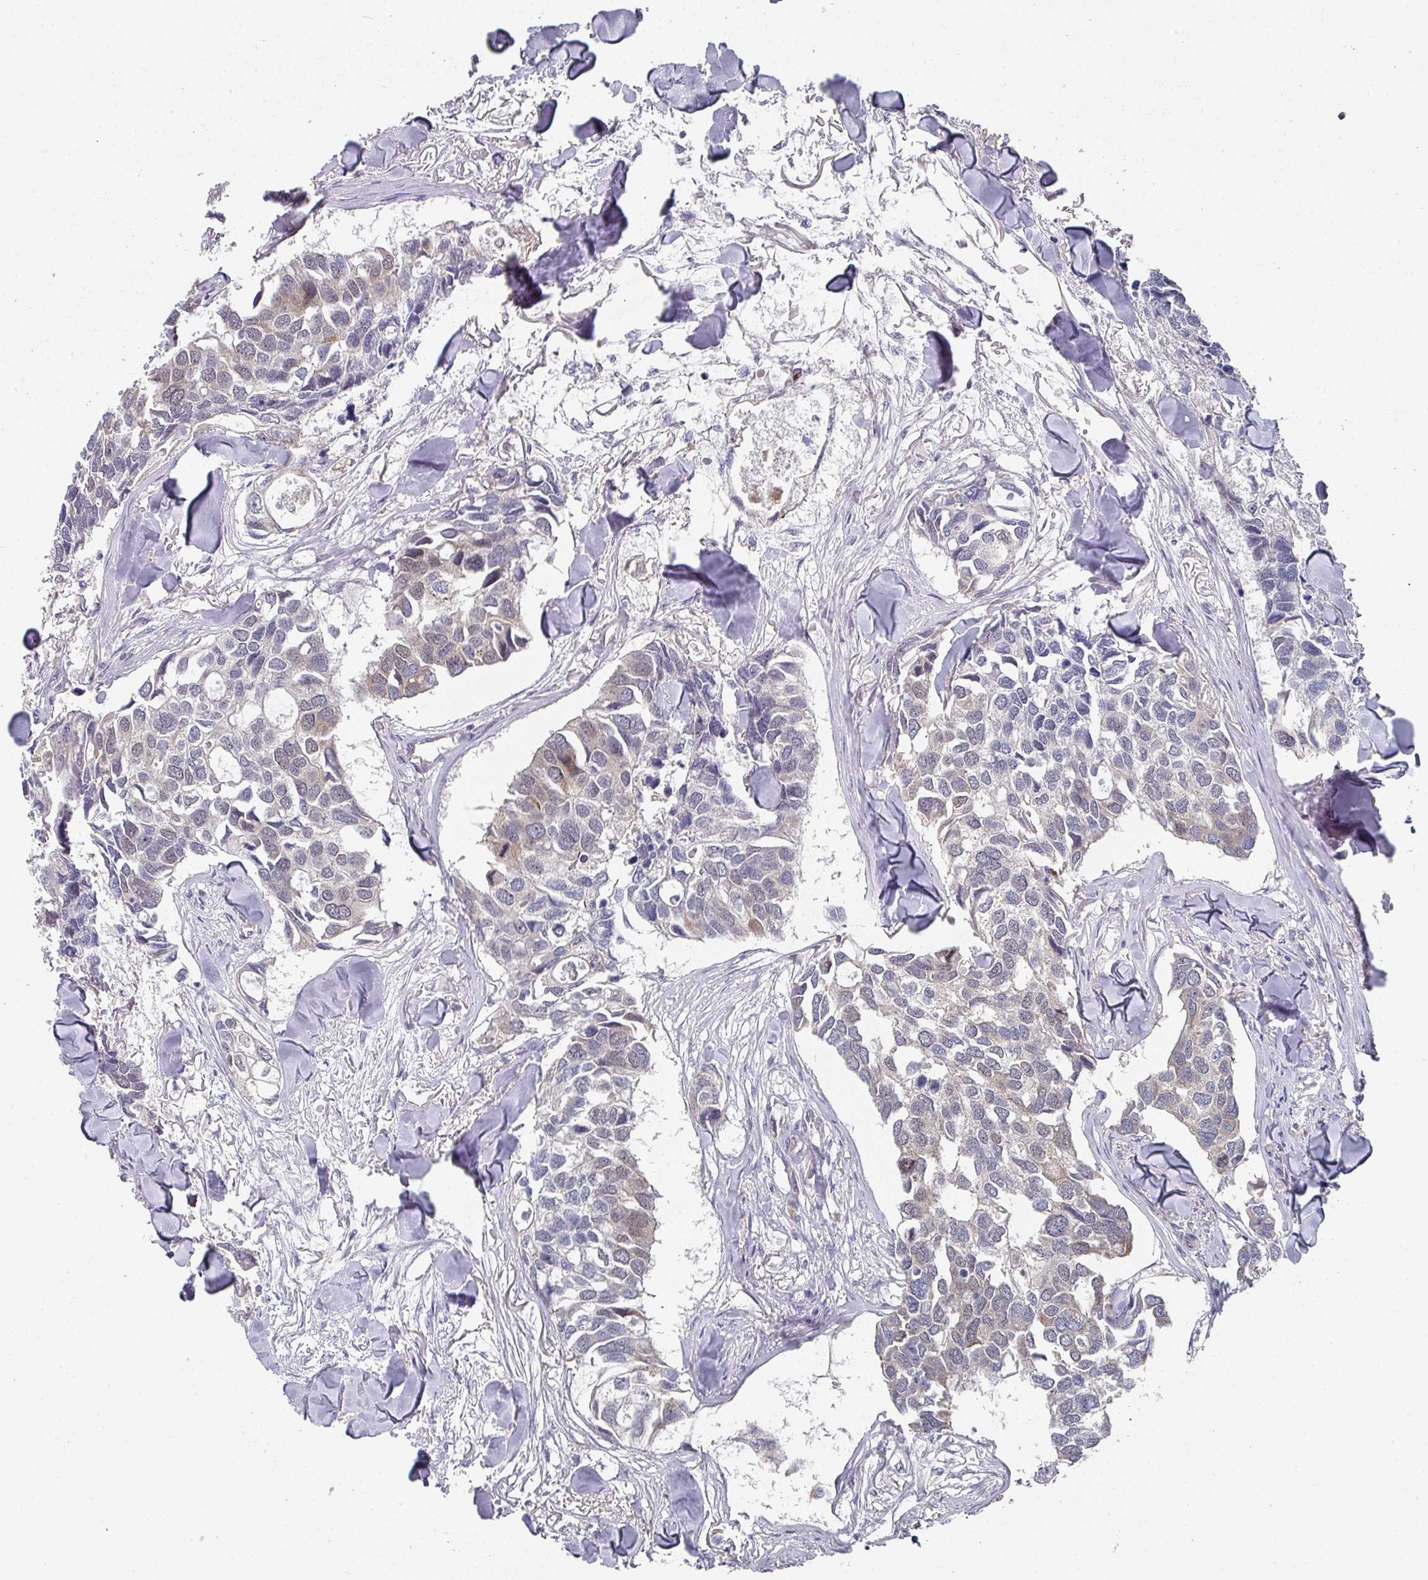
{"staining": {"intensity": "weak", "quantity": "<25%", "location": "cytoplasmic/membranous"}, "tissue": "breast cancer", "cell_type": "Tumor cells", "image_type": "cancer", "snomed": [{"axis": "morphology", "description": "Duct carcinoma"}, {"axis": "topography", "description": "Breast"}], "caption": "Breast invasive ductal carcinoma stained for a protein using immunohistochemistry demonstrates no expression tumor cells.", "gene": "C18orf25", "patient": {"sex": "female", "age": 83}}